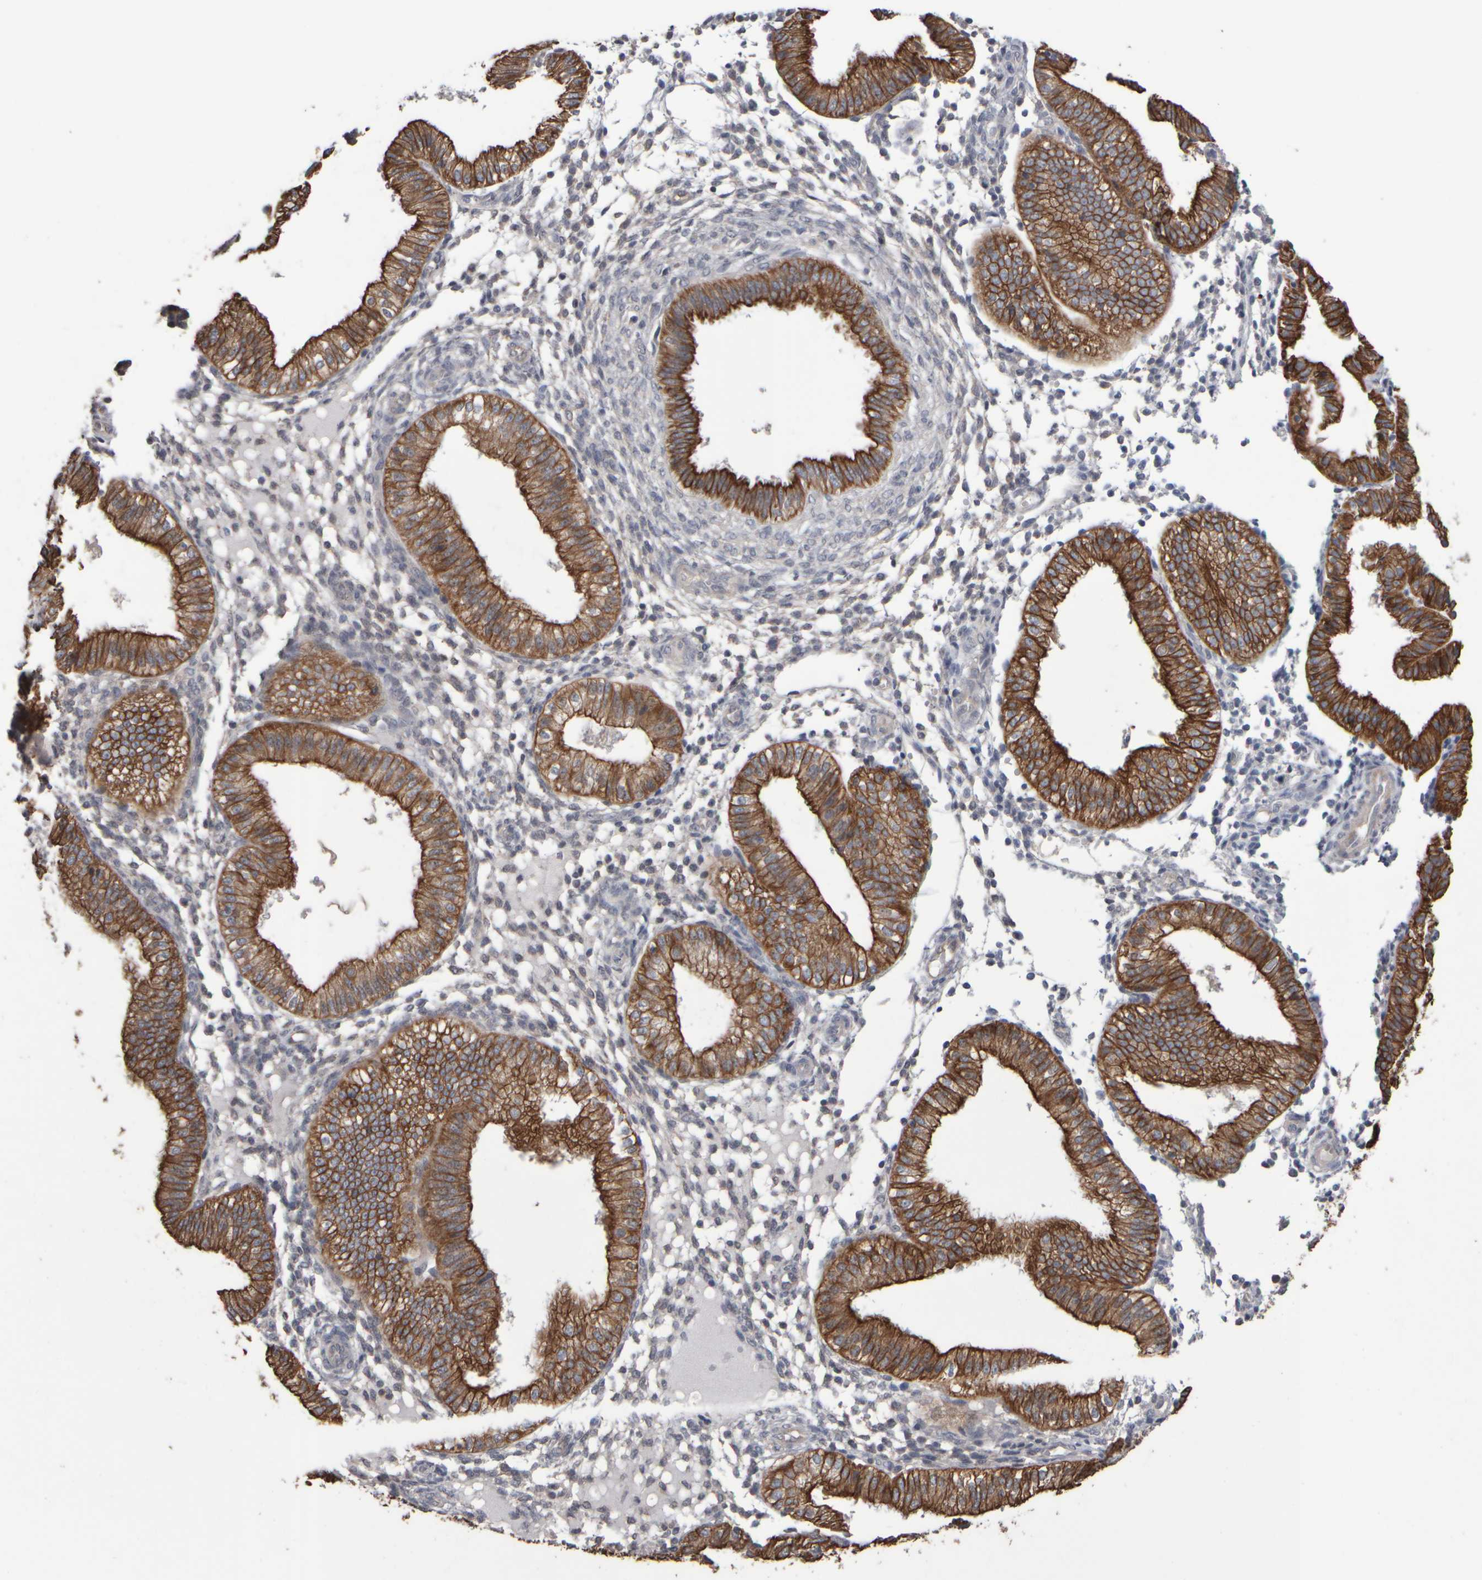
{"staining": {"intensity": "negative", "quantity": "none", "location": "none"}, "tissue": "endometrium", "cell_type": "Cells in endometrial stroma", "image_type": "normal", "snomed": [{"axis": "morphology", "description": "Normal tissue, NOS"}, {"axis": "topography", "description": "Endometrium"}], "caption": "Immunohistochemistry (IHC) of benign human endometrium reveals no expression in cells in endometrial stroma.", "gene": "EPHX2", "patient": {"sex": "female", "age": 39}}